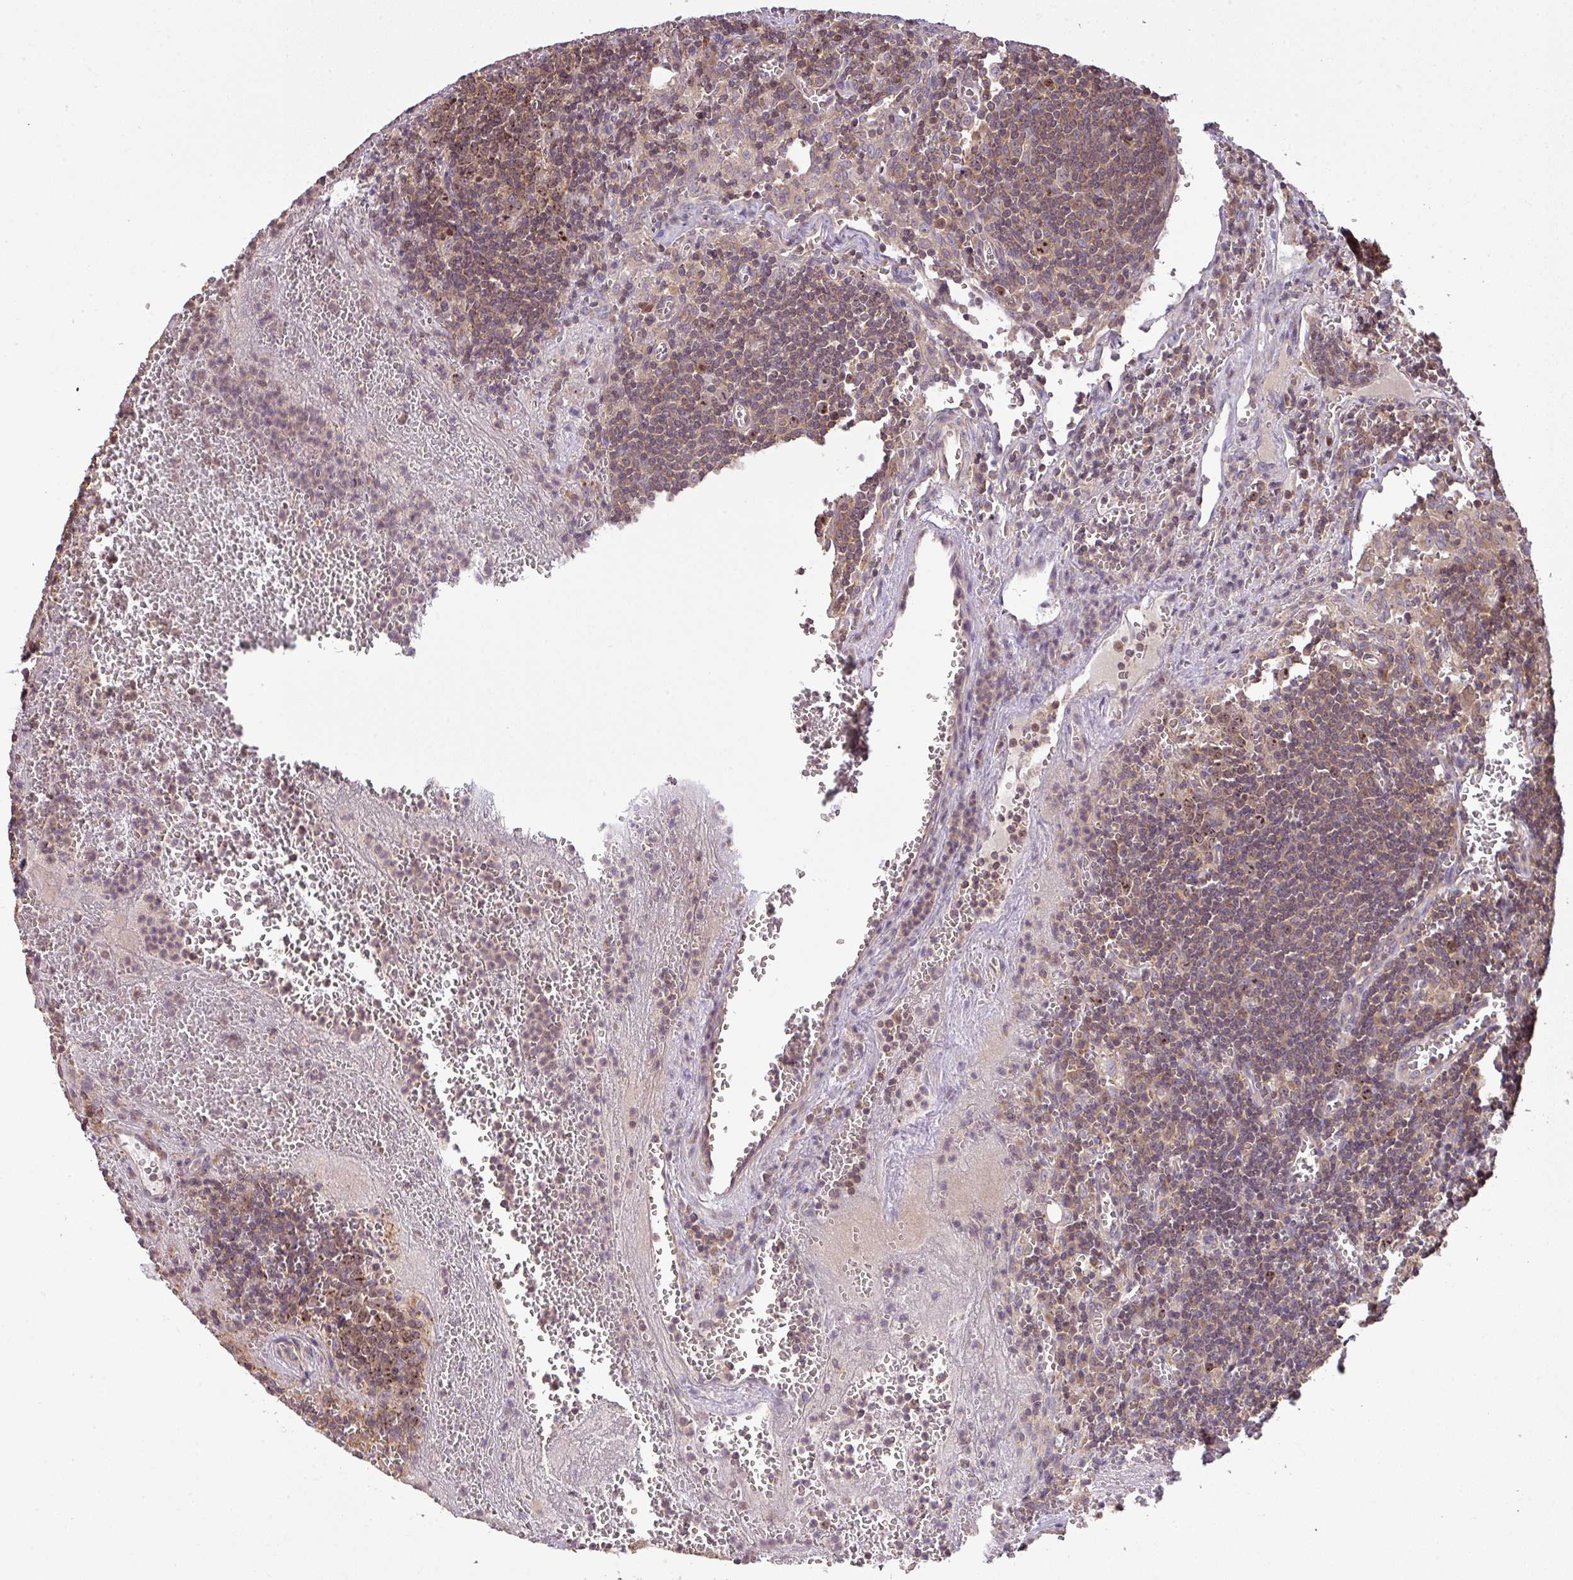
{"staining": {"intensity": "weak", "quantity": ">75%", "location": "cytoplasmic/membranous"}, "tissue": "lymph node", "cell_type": "Germinal center cells", "image_type": "normal", "snomed": [{"axis": "morphology", "description": "Normal tissue, NOS"}, {"axis": "topography", "description": "Lymph node"}], "caption": "Protein expression analysis of normal lymph node exhibits weak cytoplasmic/membranous positivity in about >75% of germinal center cells. (Stains: DAB (3,3'-diaminobenzidine) in brown, nuclei in blue, Microscopy: brightfield microscopy at high magnification).", "gene": "VENTX", "patient": {"sex": "male", "age": 50}}